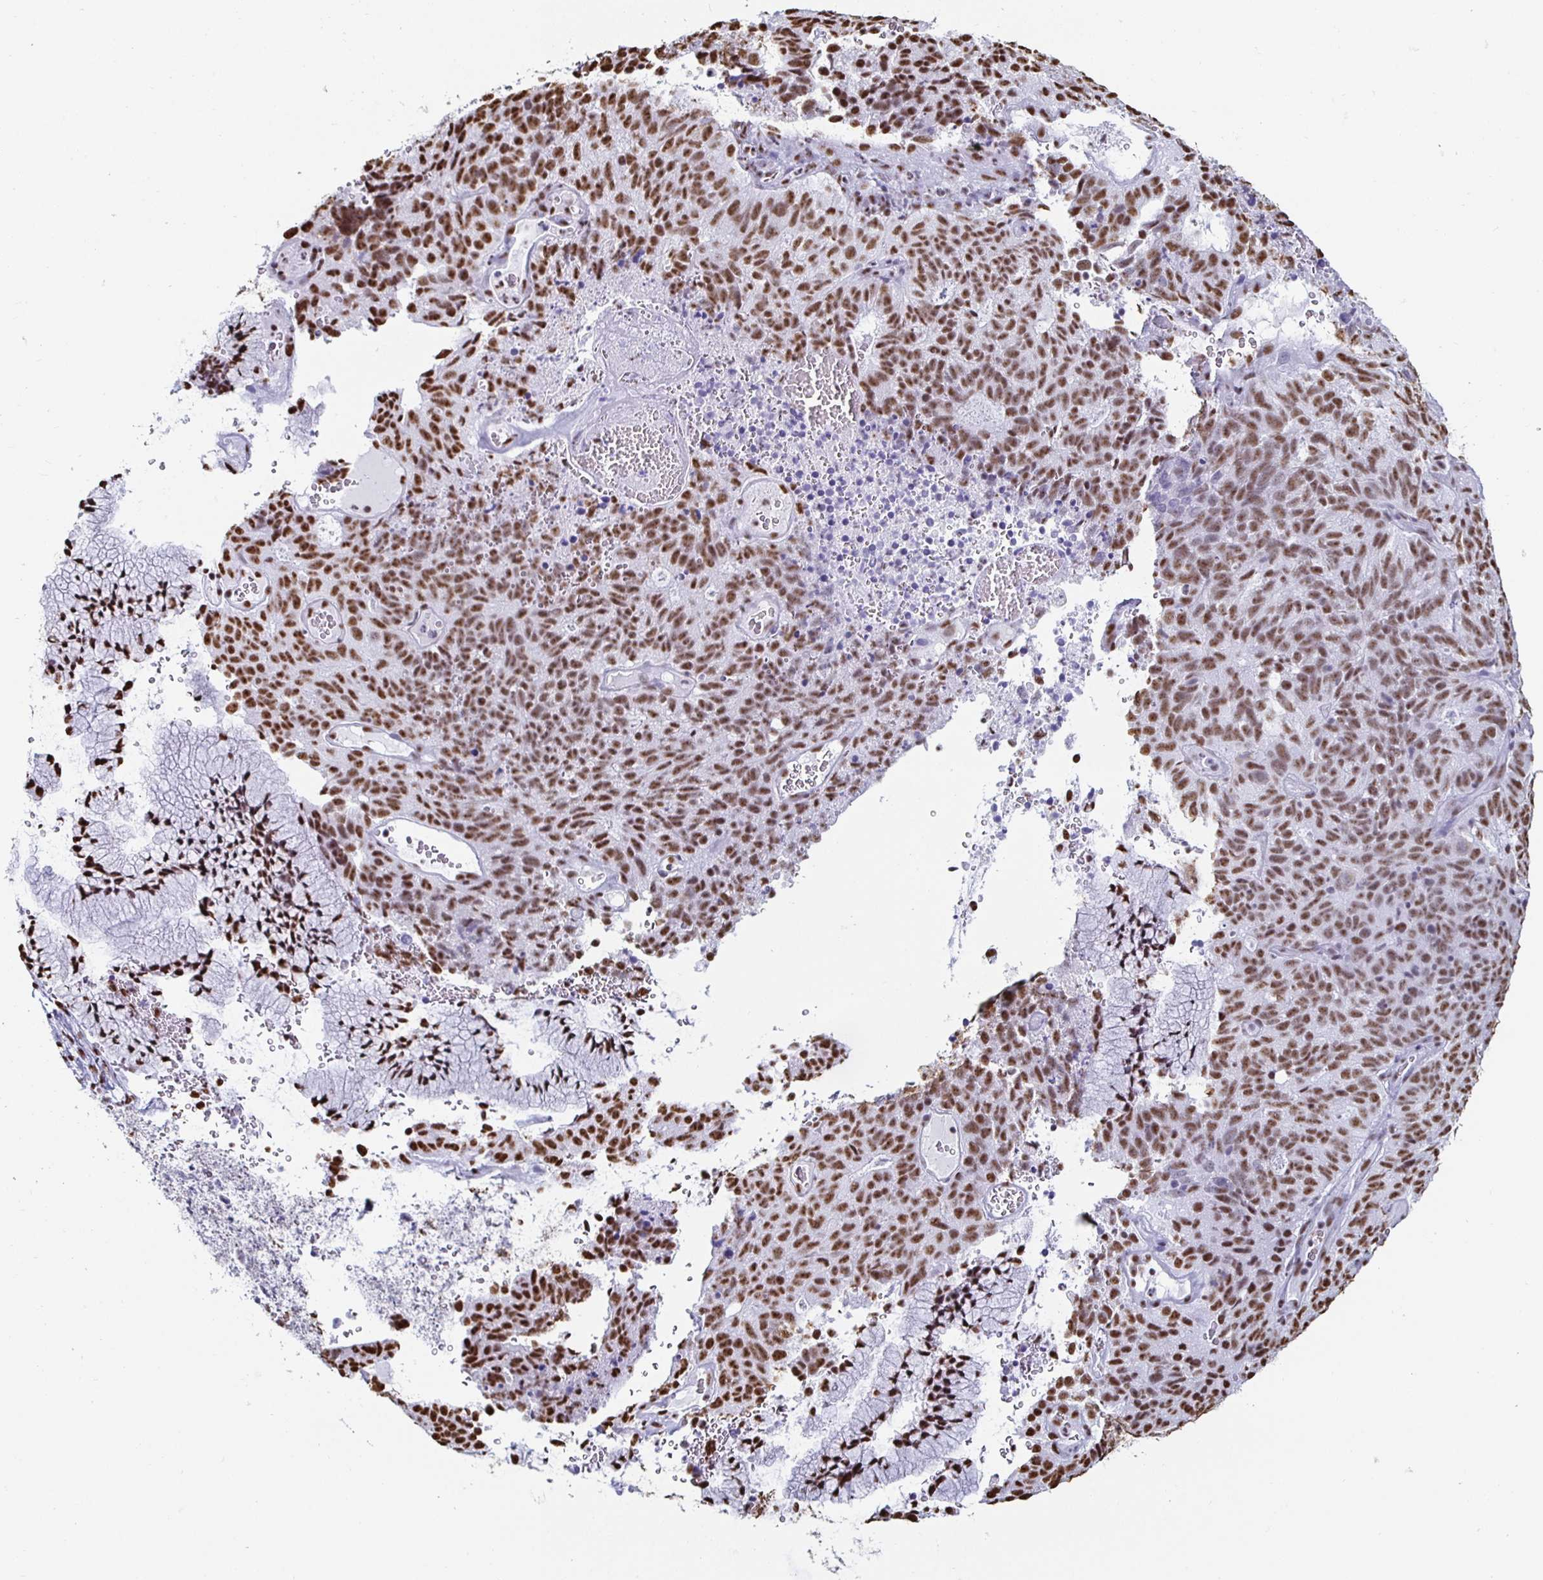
{"staining": {"intensity": "strong", "quantity": ">75%", "location": "nuclear"}, "tissue": "cervical cancer", "cell_type": "Tumor cells", "image_type": "cancer", "snomed": [{"axis": "morphology", "description": "Adenocarcinoma, NOS"}, {"axis": "topography", "description": "Cervix"}], "caption": "This photomicrograph demonstrates cervical cancer (adenocarcinoma) stained with immunohistochemistry (IHC) to label a protein in brown. The nuclear of tumor cells show strong positivity for the protein. Nuclei are counter-stained blue.", "gene": "DDX39B", "patient": {"sex": "female", "age": 38}}